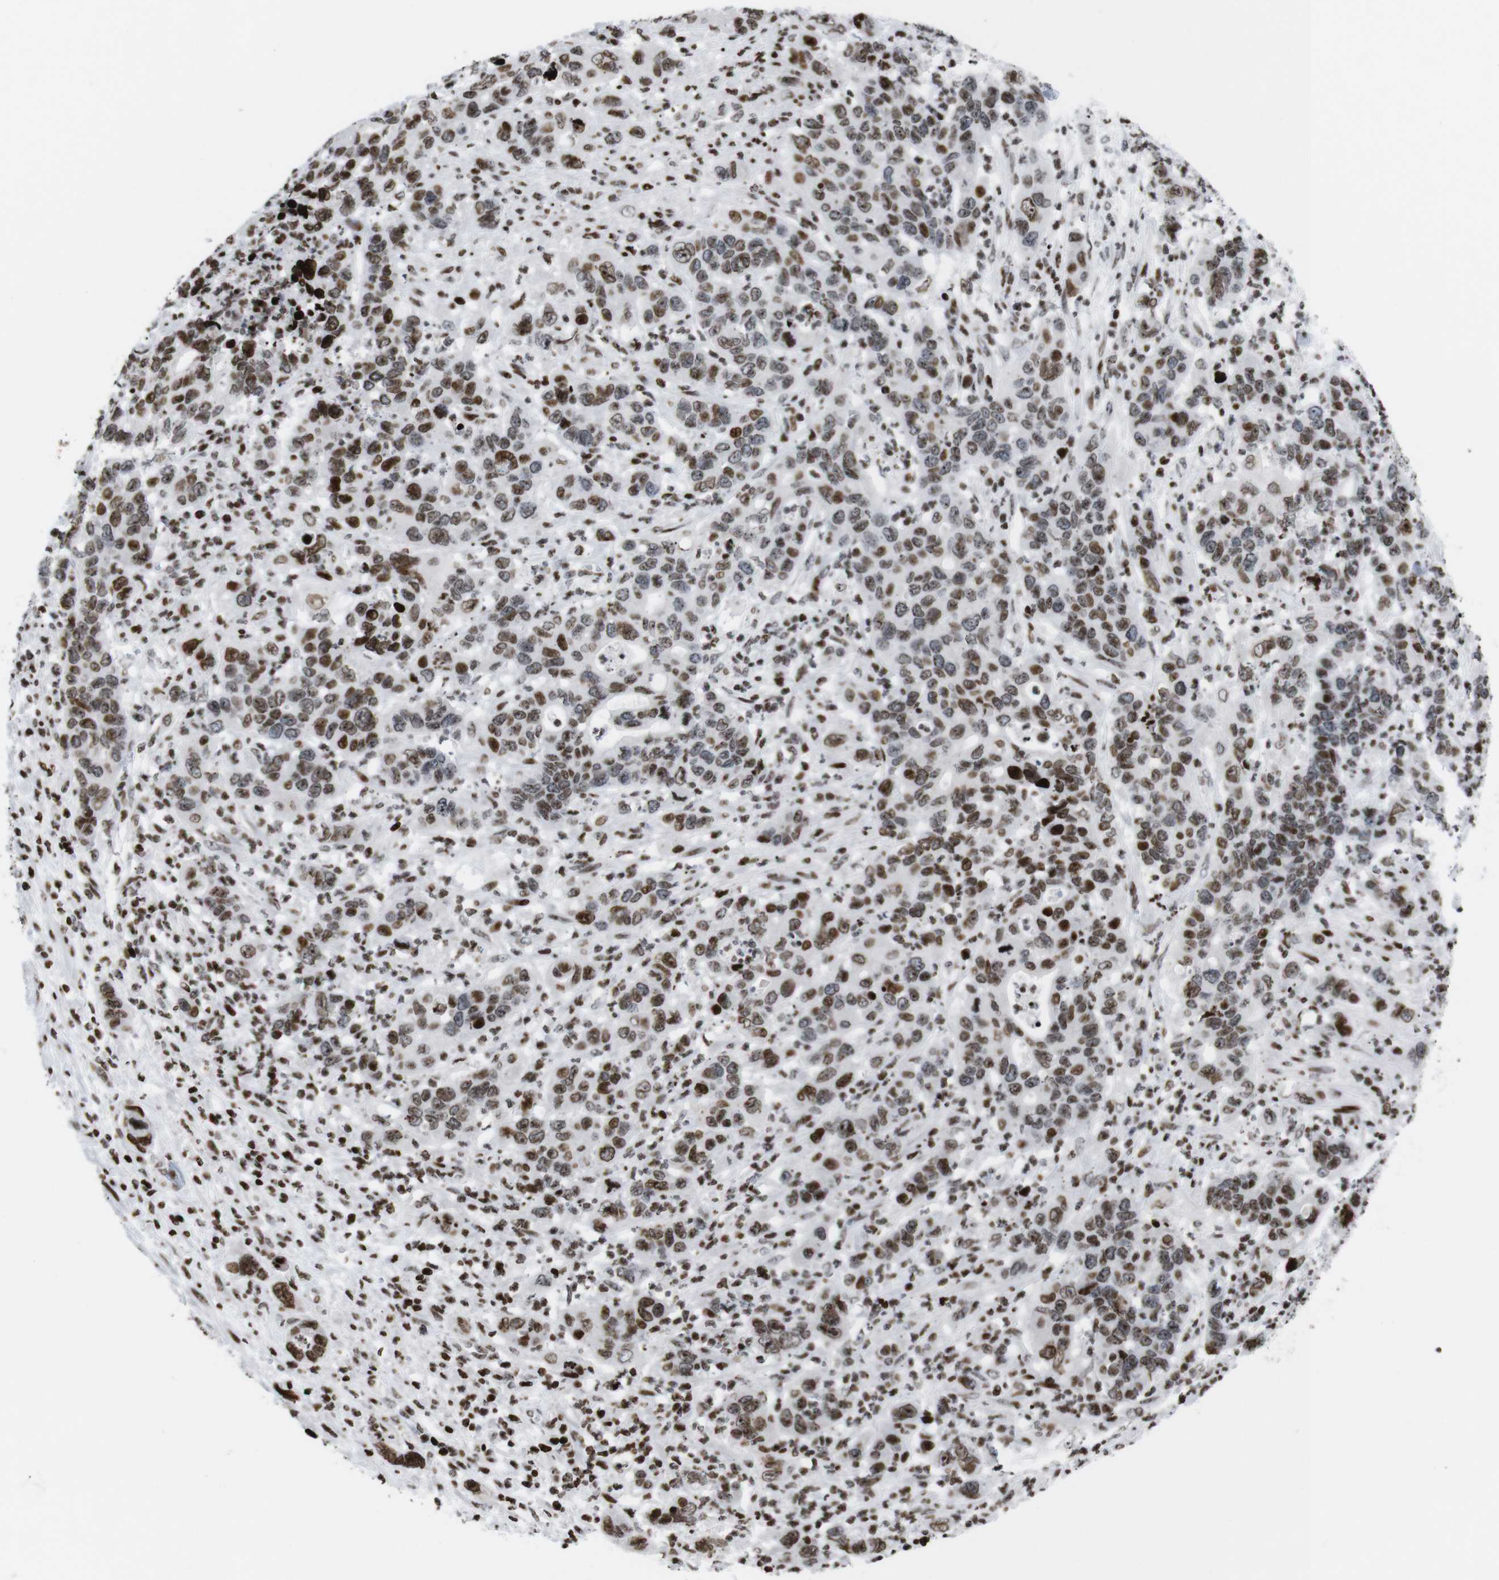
{"staining": {"intensity": "moderate", "quantity": ">75%", "location": "nuclear"}, "tissue": "pancreatic cancer", "cell_type": "Tumor cells", "image_type": "cancer", "snomed": [{"axis": "morphology", "description": "Adenocarcinoma, NOS"}, {"axis": "topography", "description": "Pancreas"}], "caption": "The histopathology image exhibits immunohistochemical staining of pancreatic cancer (adenocarcinoma). There is moderate nuclear staining is present in about >75% of tumor cells.", "gene": "H1-4", "patient": {"sex": "female", "age": 71}}